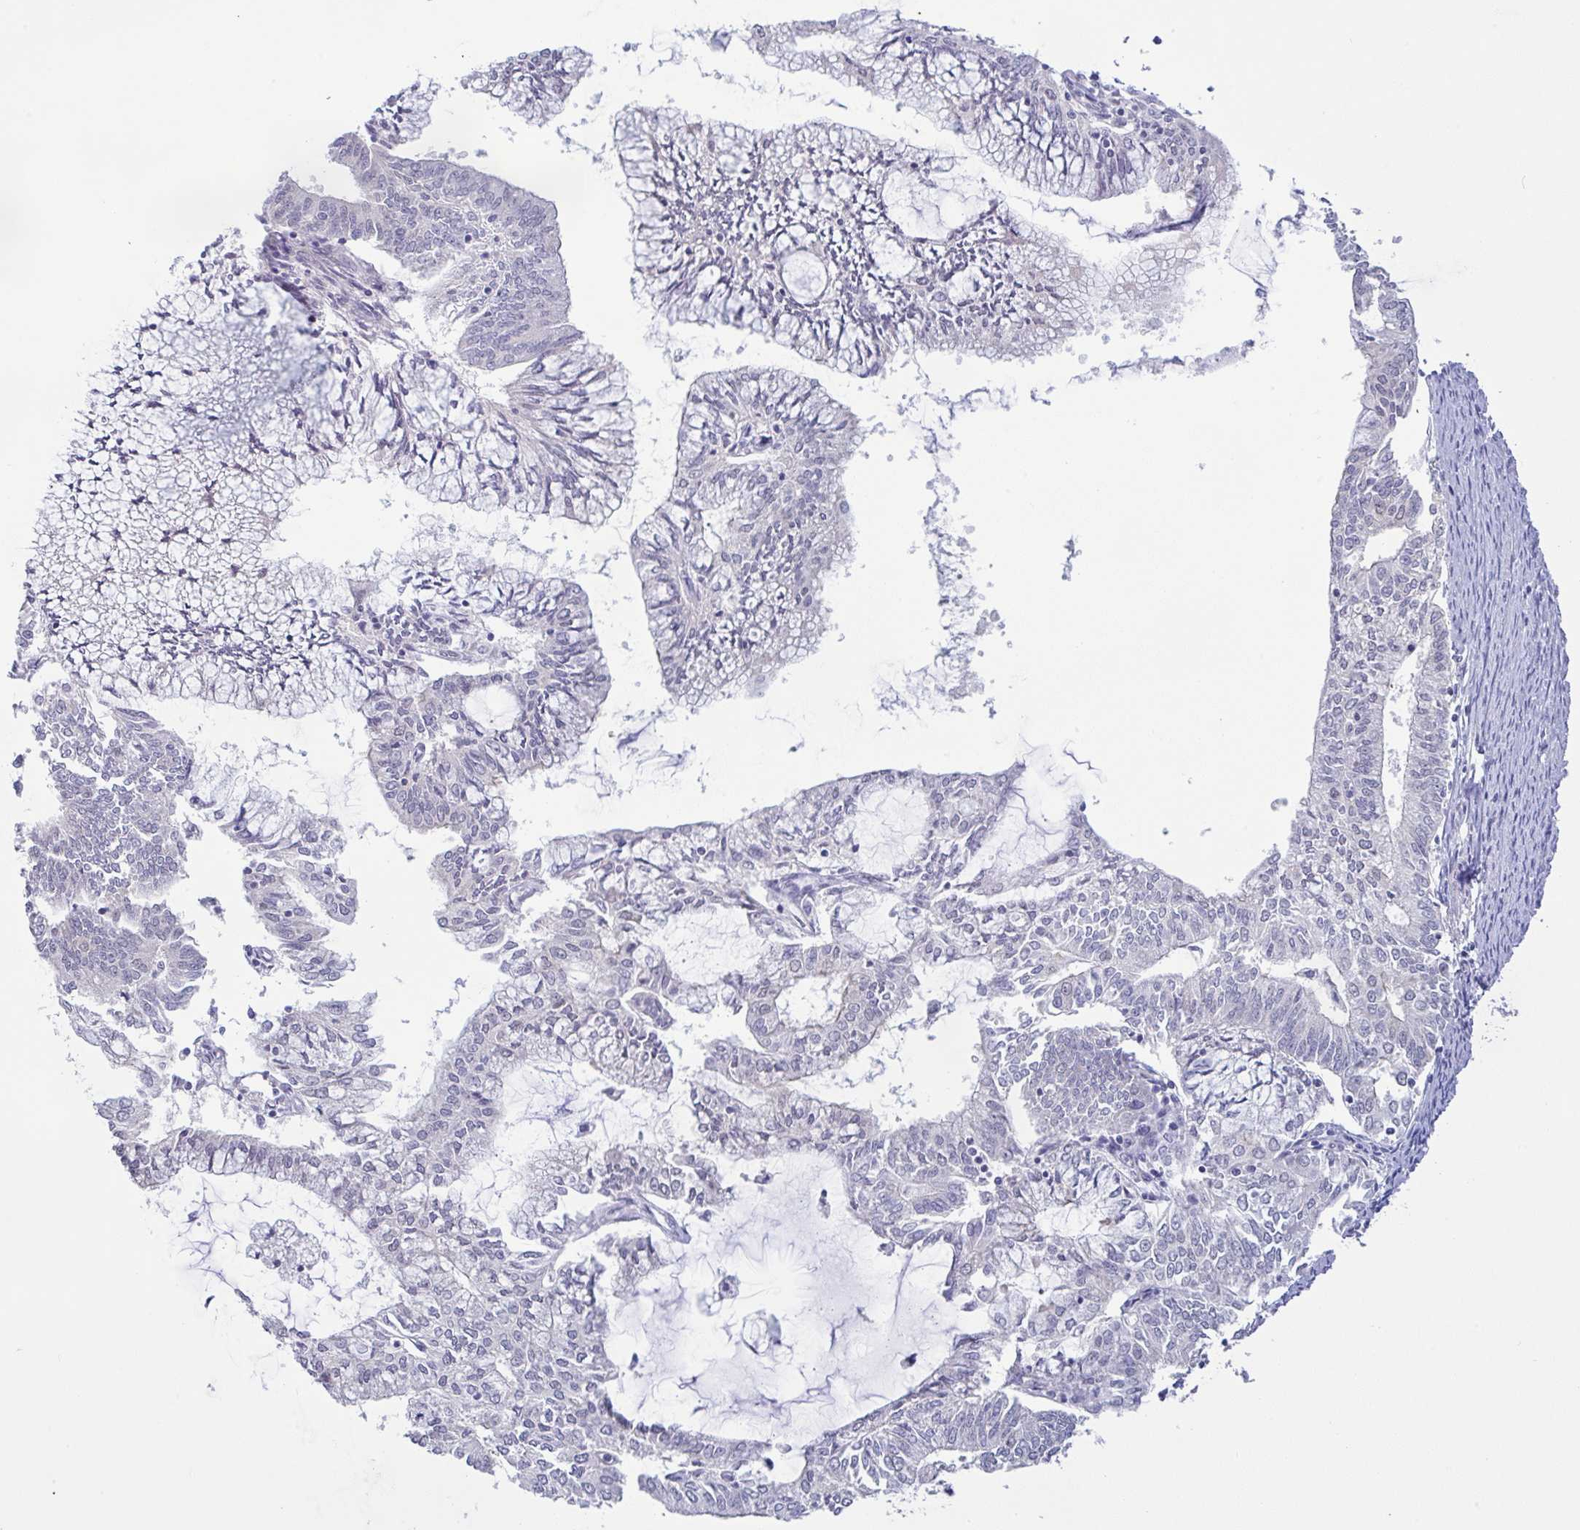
{"staining": {"intensity": "negative", "quantity": "none", "location": "none"}, "tissue": "endometrial cancer", "cell_type": "Tumor cells", "image_type": "cancer", "snomed": [{"axis": "morphology", "description": "Adenocarcinoma, NOS"}, {"axis": "topography", "description": "Endometrium"}], "caption": "Immunohistochemical staining of human adenocarcinoma (endometrial) exhibits no significant positivity in tumor cells.", "gene": "HYPK", "patient": {"sex": "female", "age": 61}}